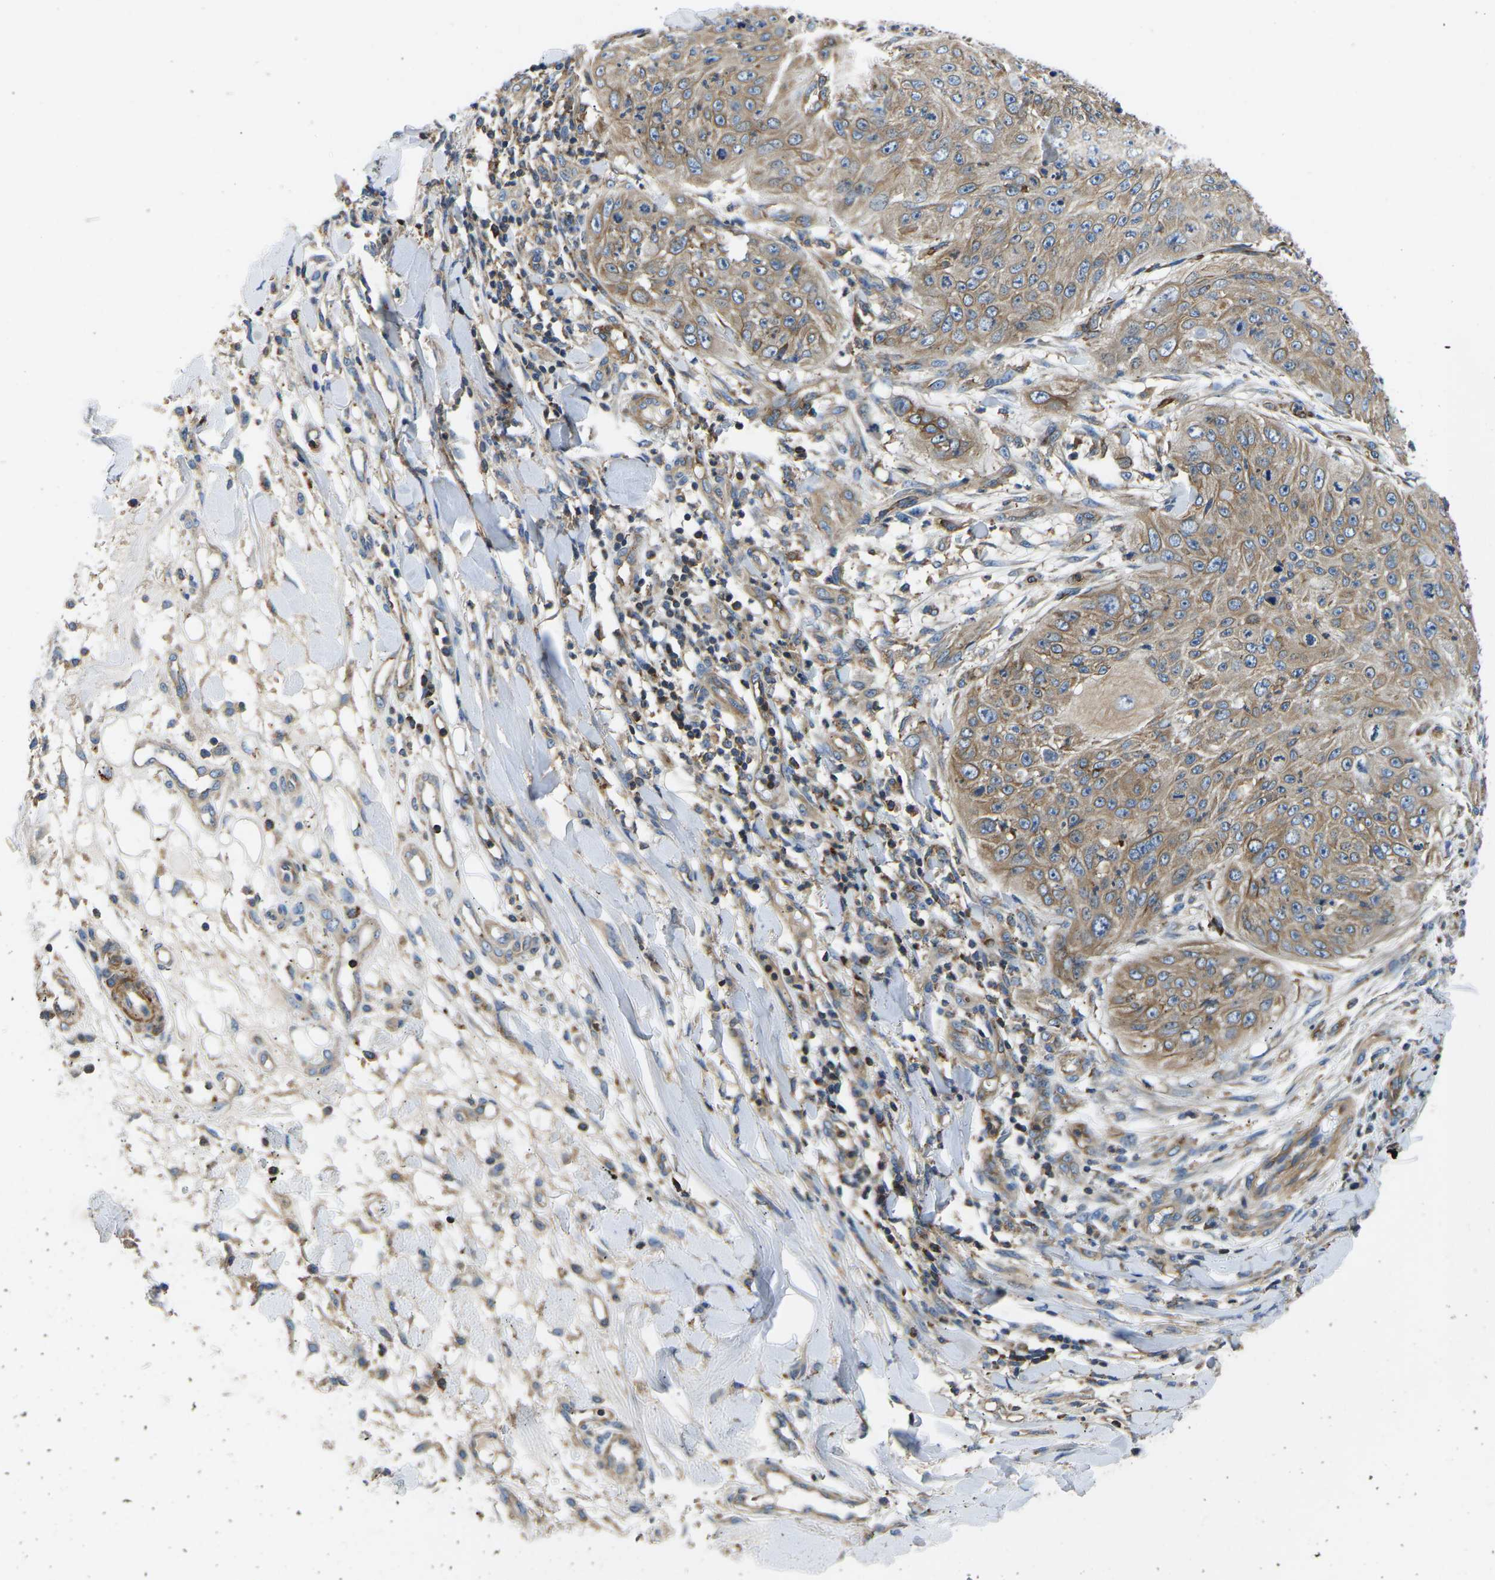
{"staining": {"intensity": "moderate", "quantity": ">75%", "location": "cytoplasmic/membranous"}, "tissue": "skin cancer", "cell_type": "Tumor cells", "image_type": "cancer", "snomed": [{"axis": "morphology", "description": "Squamous cell carcinoma, NOS"}, {"axis": "topography", "description": "Skin"}], "caption": "Protein staining by immunohistochemistry displays moderate cytoplasmic/membranous expression in about >75% of tumor cells in skin cancer.", "gene": "KCNJ15", "patient": {"sex": "female", "age": 80}}